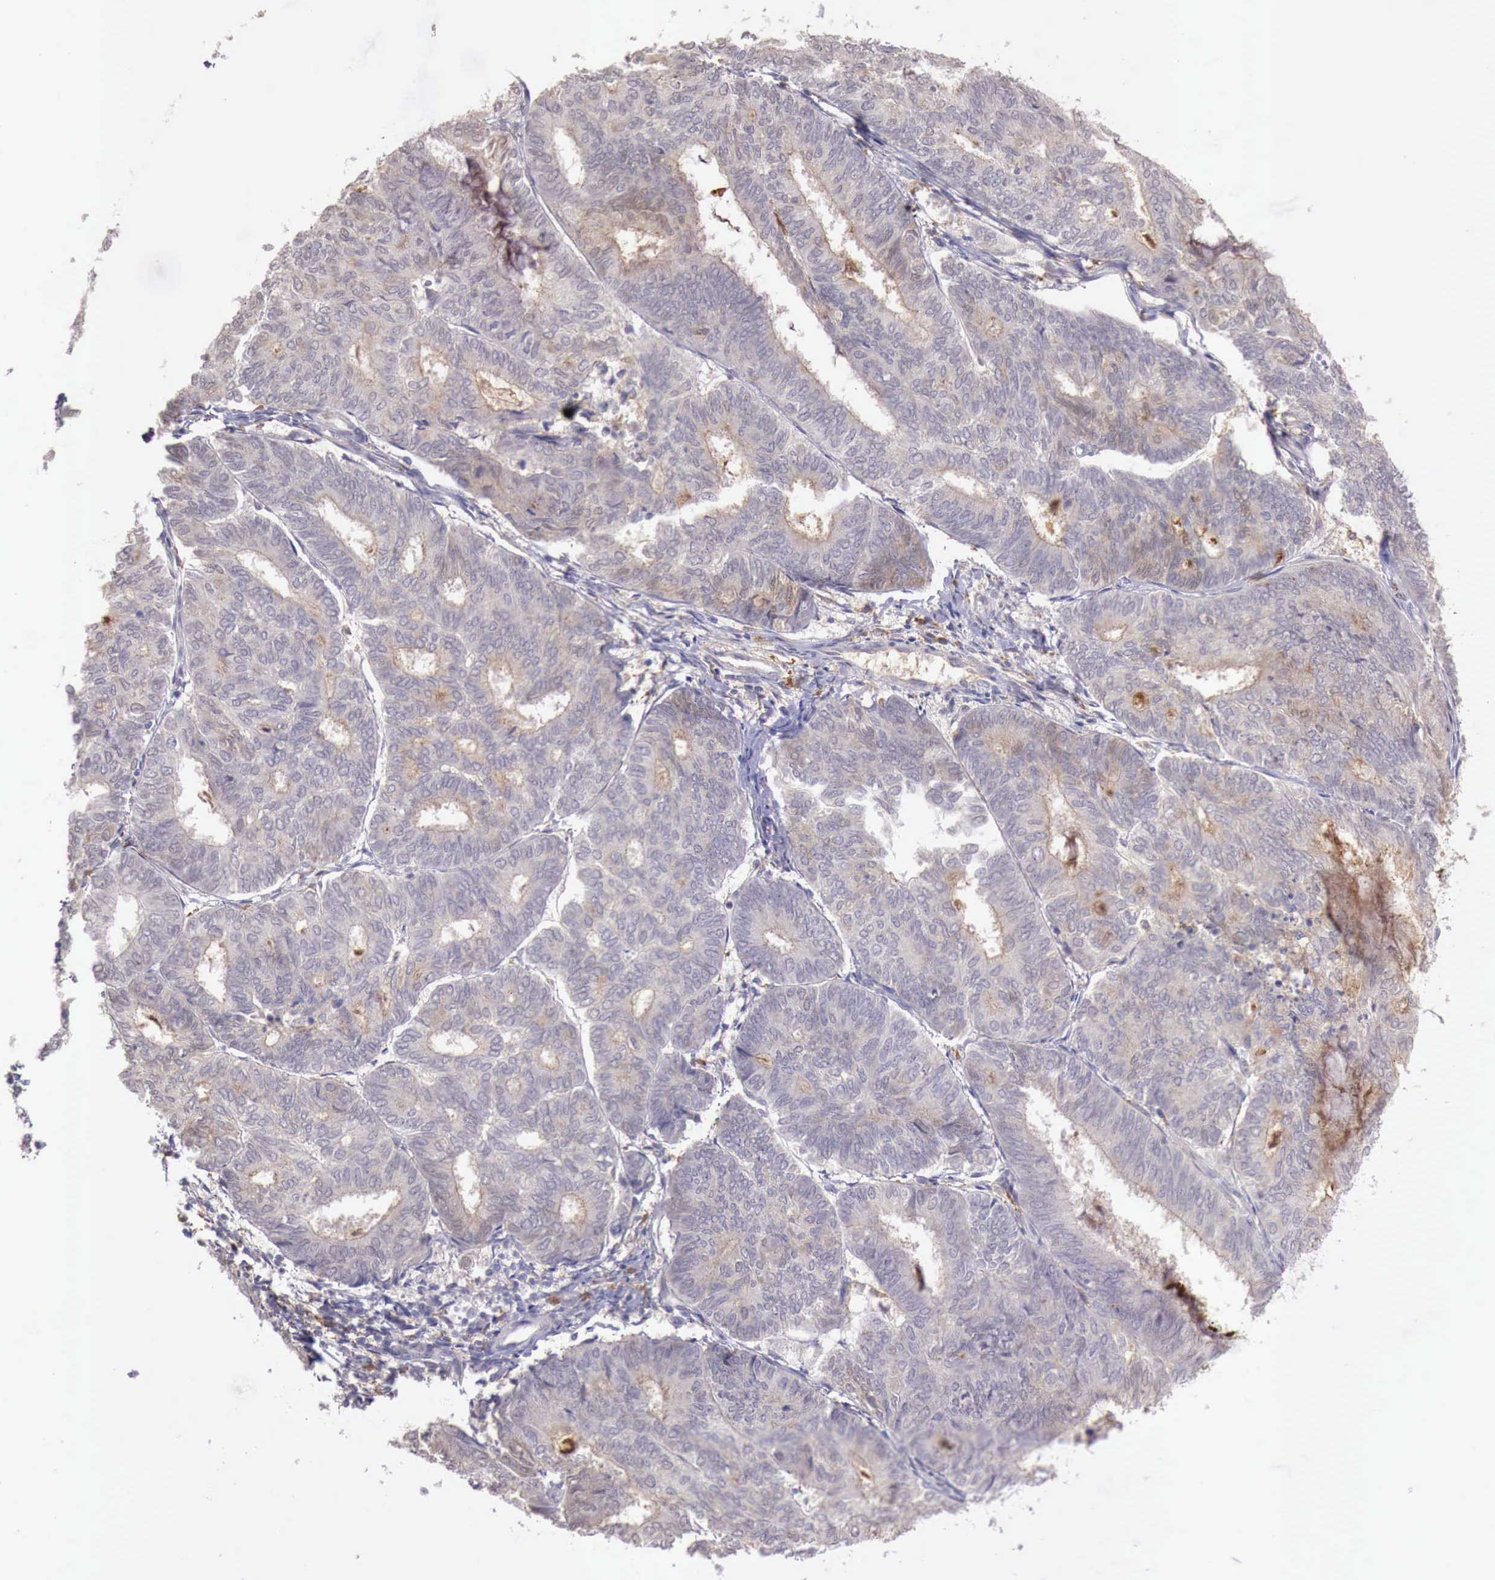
{"staining": {"intensity": "weak", "quantity": "25%-75%", "location": "cytoplasmic/membranous"}, "tissue": "endometrial cancer", "cell_type": "Tumor cells", "image_type": "cancer", "snomed": [{"axis": "morphology", "description": "Adenocarcinoma, NOS"}, {"axis": "topography", "description": "Endometrium"}], "caption": "Human endometrial cancer stained for a protein (brown) reveals weak cytoplasmic/membranous positive positivity in about 25%-75% of tumor cells.", "gene": "CHRDL1", "patient": {"sex": "female", "age": 59}}